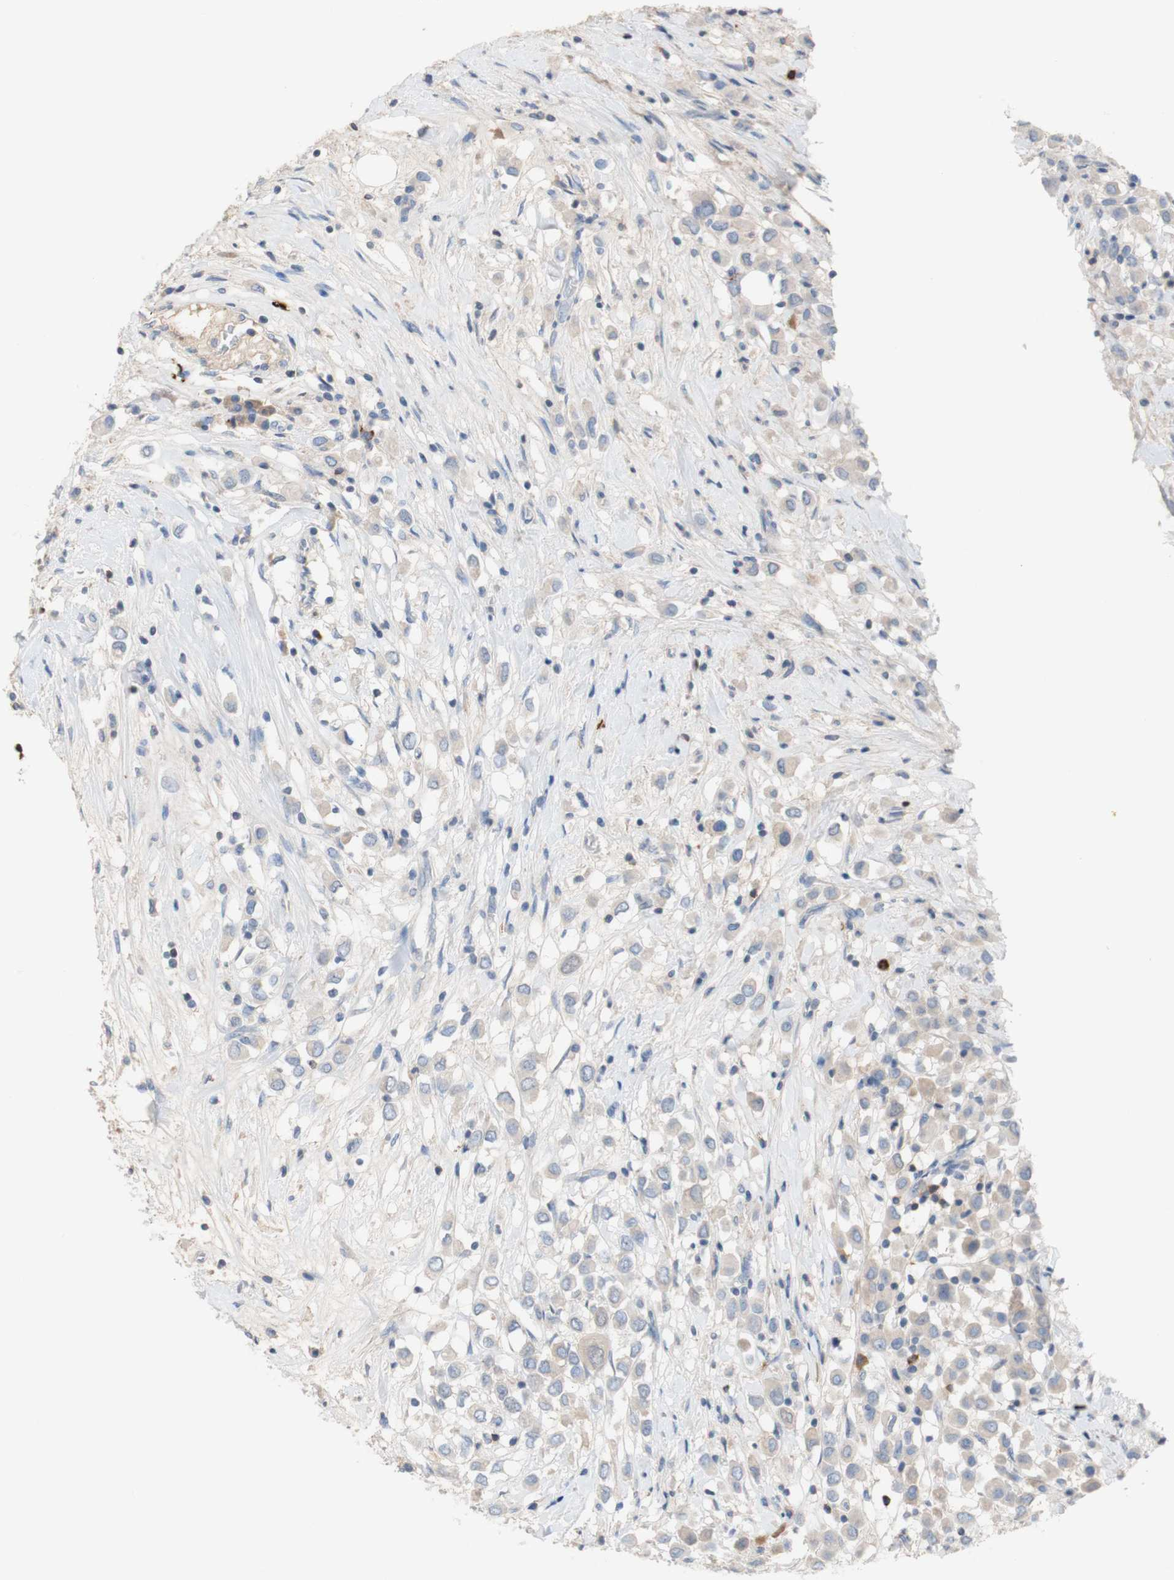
{"staining": {"intensity": "weak", "quantity": ">75%", "location": "cytoplasmic/membranous"}, "tissue": "breast cancer", "cell_type": "Tumor cells", "image_type": "cancer", "snomed": [{"axis": "morphology", "description": "Duct carcinoma"}, {"axis": "topography", "description": "Breast"}], "caption": "Human breast cancer (infiltrating ductal carcinoma) stained with a brown dye displays weak cytoplasmic/membranous positive positivity in about >75% of tumor cells.", "gene": "PACSIN1", "patient": {"sex": "female", "age": 61}}